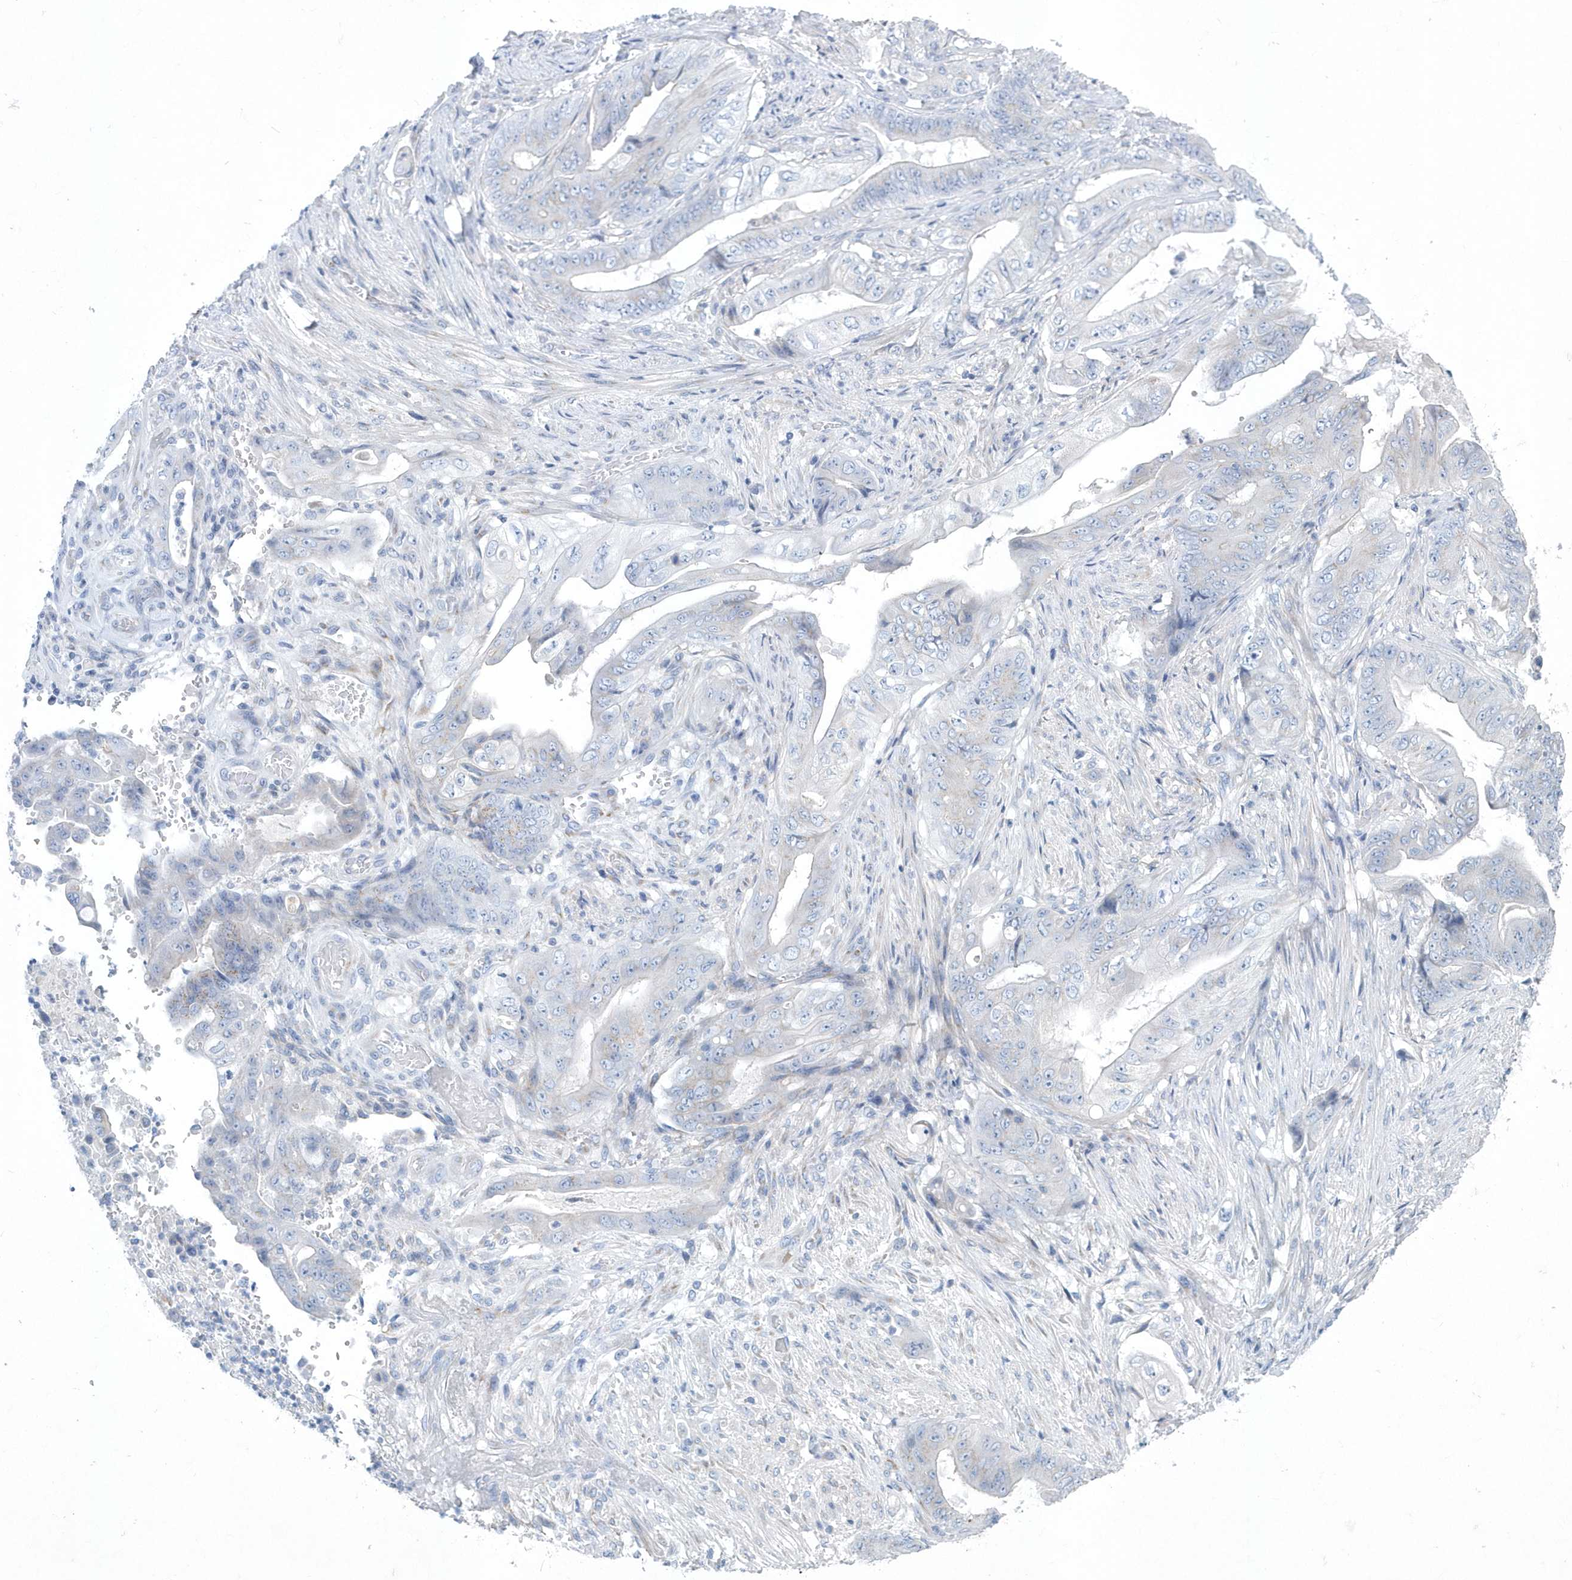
{"staining": {"intensity": "negative", "quantity": "none", "location": "none"}, "tissue": "stomach cancer", "cell_type": "Tumor cells", "image_type": "cancer", "snomed": [{"axis": "morphology", "description": "Adenocarcinoma, NOS"}, {"axis": "topography", "description": "Stomach"}], "caption": "Photomicrograph shows no significant protein positivity in tumor cells of stomach cancer.", "gene": "SPATA18", "patient": {"sex": "female", "age": 73}}